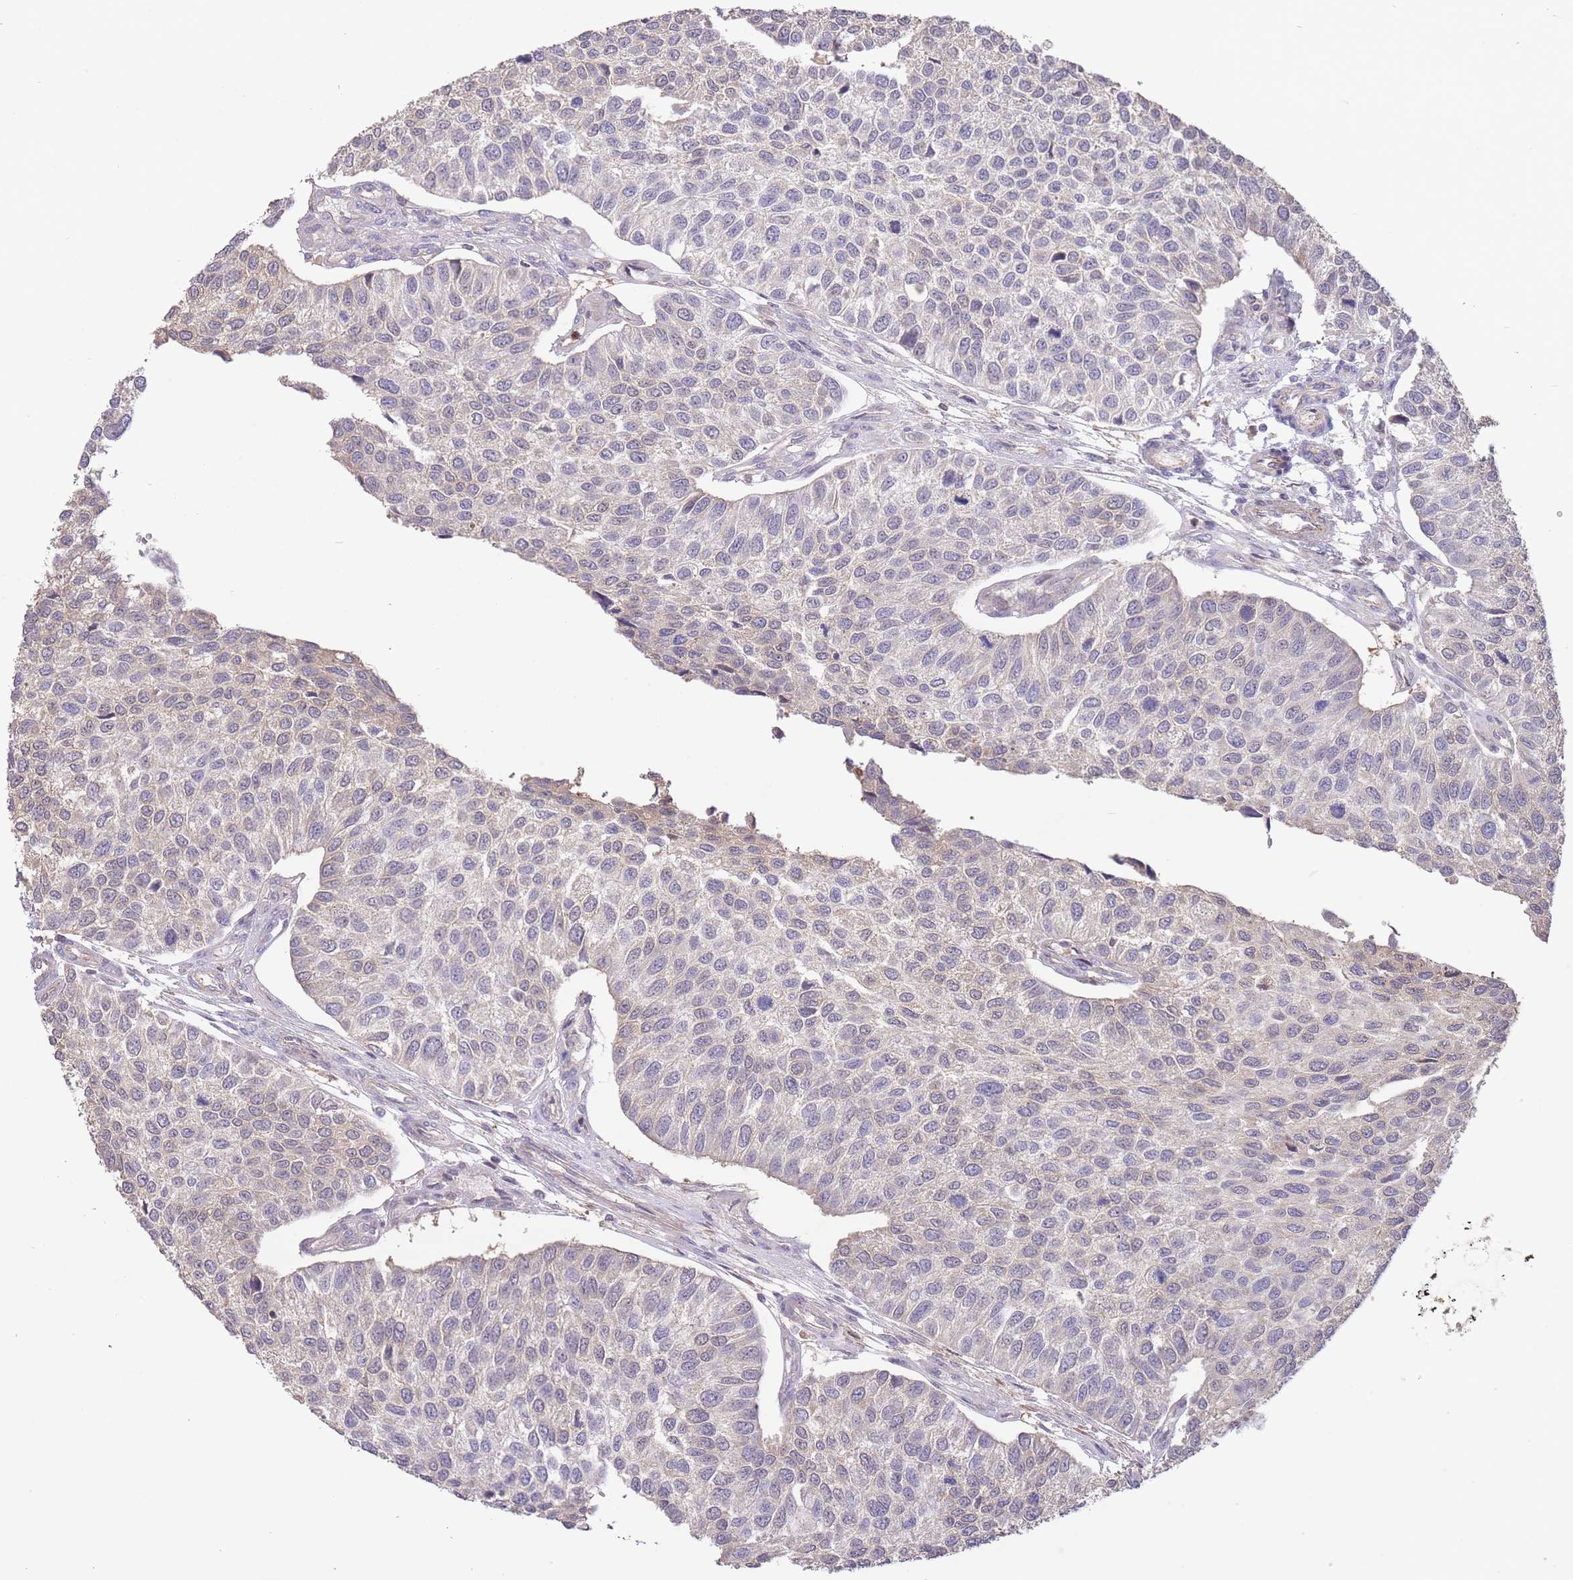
{"staining": {"intensity": "negative", "quantity": "none", "location": "none"}, "tissue": "urothelial cancer", "cell_type": "Tumor cells", "image_type": "cancer", "snomed": [{"axis": "morphology", "description": "Urothelial carcinoma, NOS"}, {"axis": "topography", "description": "Urinary bladder"}], "caption": "This is a micrograph of immunohistochemistry (IHC) staining of urothelial cancer, which shows no expression in tumor cells.", "gene": "ZNF304", "patient": {"sex": "male", "age": 55}}